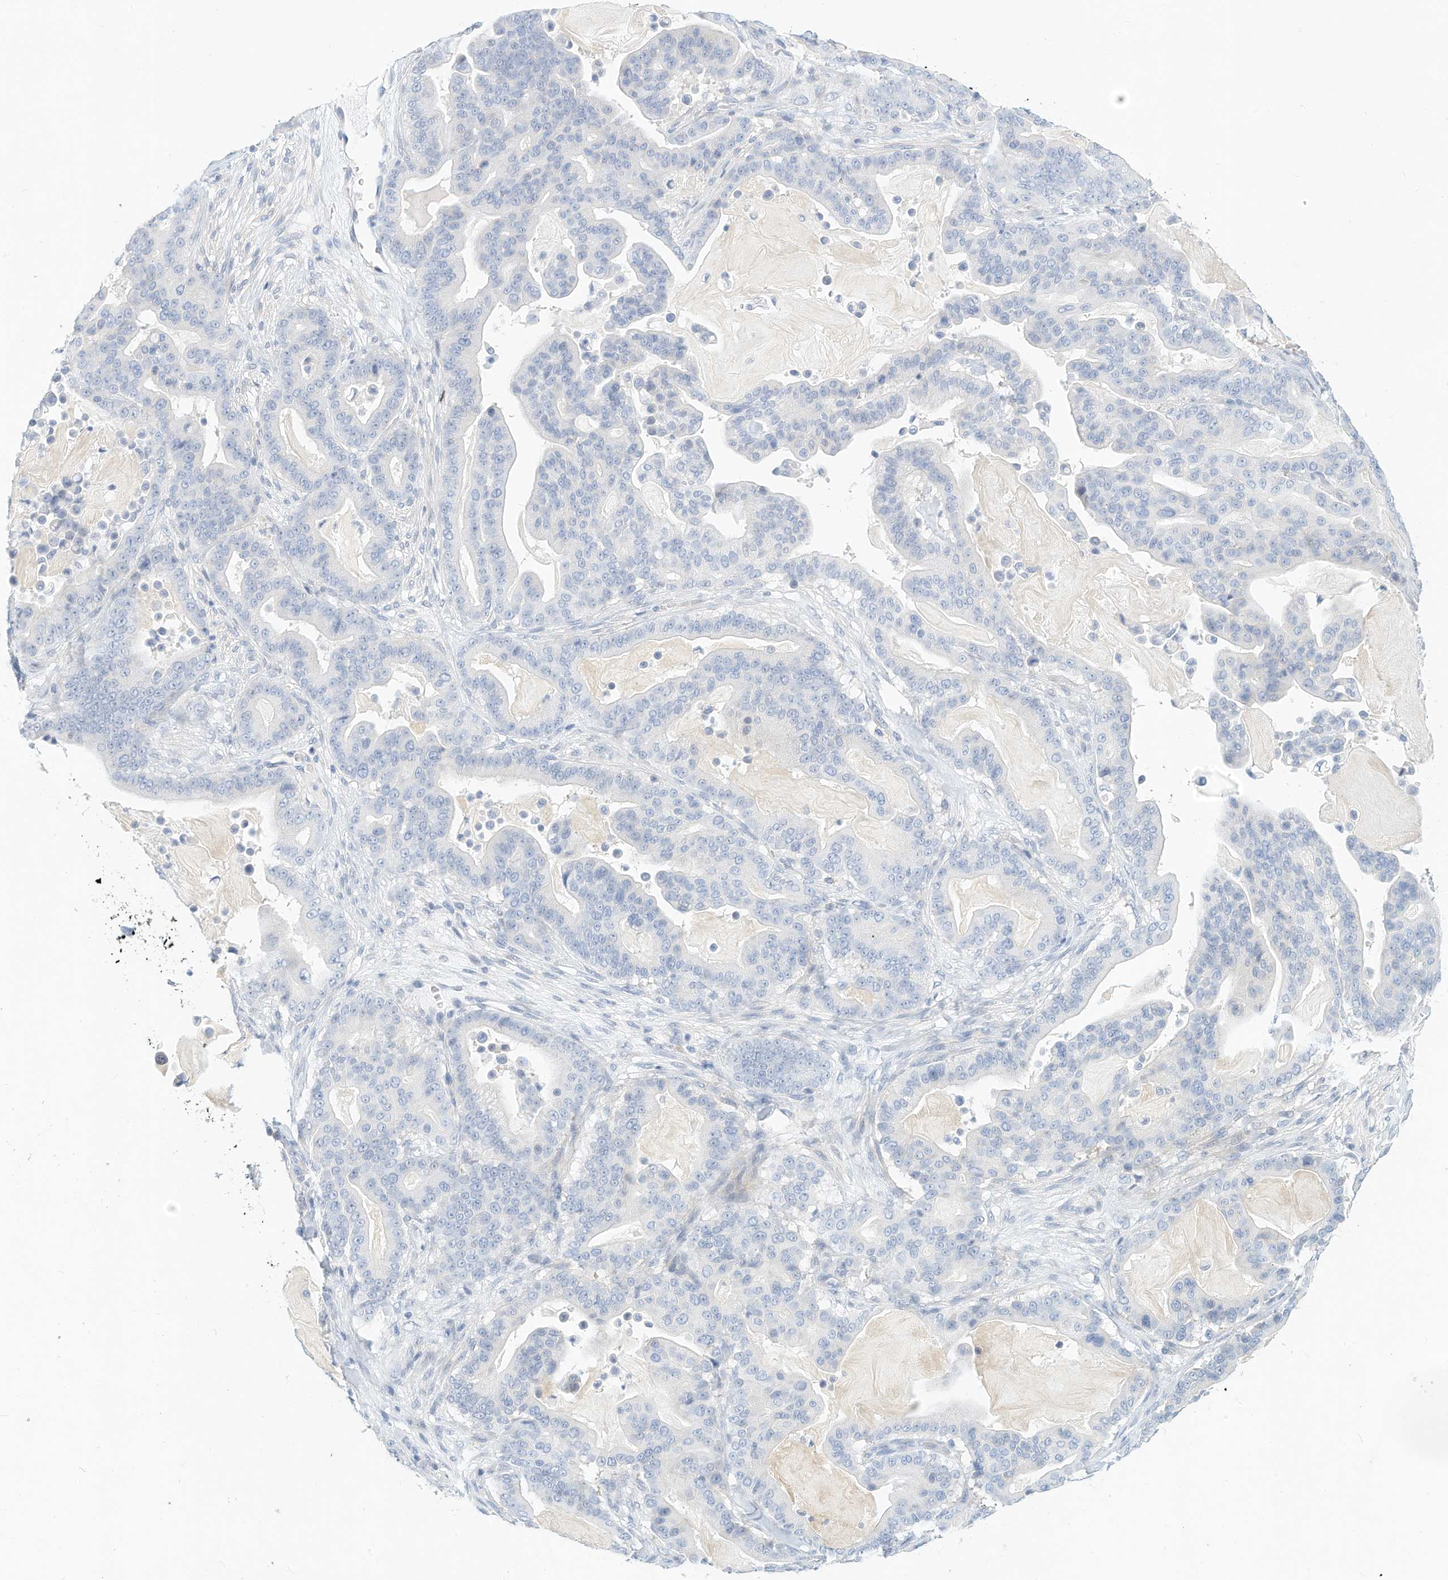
{"staining": {"intensity": "negative", "quantity": "none", "location": "none"}, "tissue": "pancreatic cancer", "cell_type": "Tumor cells", "image_type": "cancer", "snomed": [{"axis": "morphology", "description": "Adenocarcinoma, NOS"}, {"axis": "topography", "description": "Pancreas"}], "caption": "IHC of human adenocarcinoma (pancreatic) exhibits no expression in tumor cells.", "gene": "SPOCD1", "patient": {"sex": "male", "age": 63}}